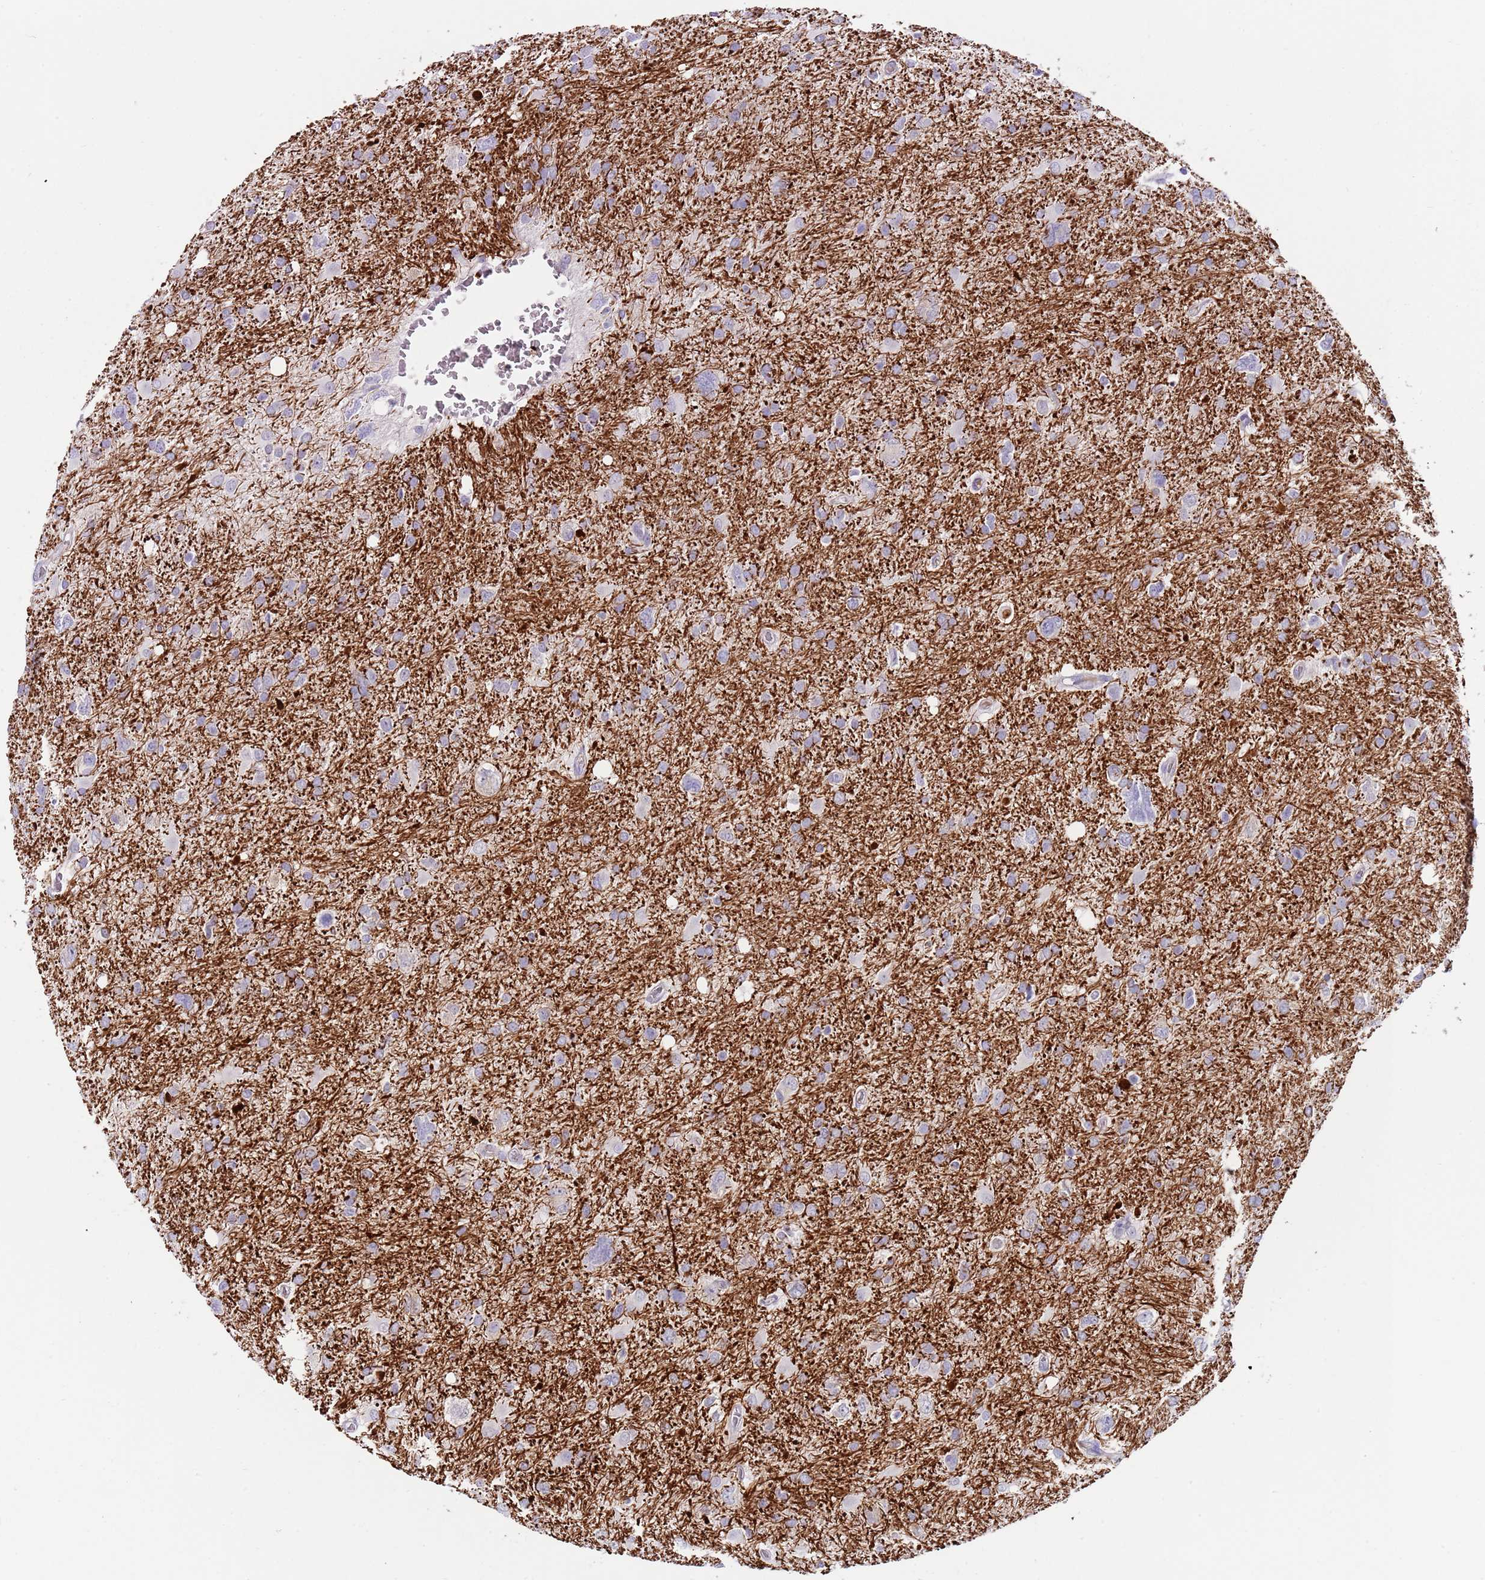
{"staining": {"intensity": "negative", "quantity": "none", "location": "none"}, "tissue": "glioma", "cell_type": "Tumor cells", "image_type": "cancer", "snomed": [{"axis": "morphology", "description": "Glioma, malignant, High grade"}, {"axis": "topography", "description": "Brain"}], "caption": "High magnification brightfield microscopy of malignant glioma (high-grade) stained with DAB (brown) and counterstained with hematoxylin (blue): tumor cells show no significant positivity.", "gene": "C2CD3", "patient": {"sex": "male", "age": 61}}